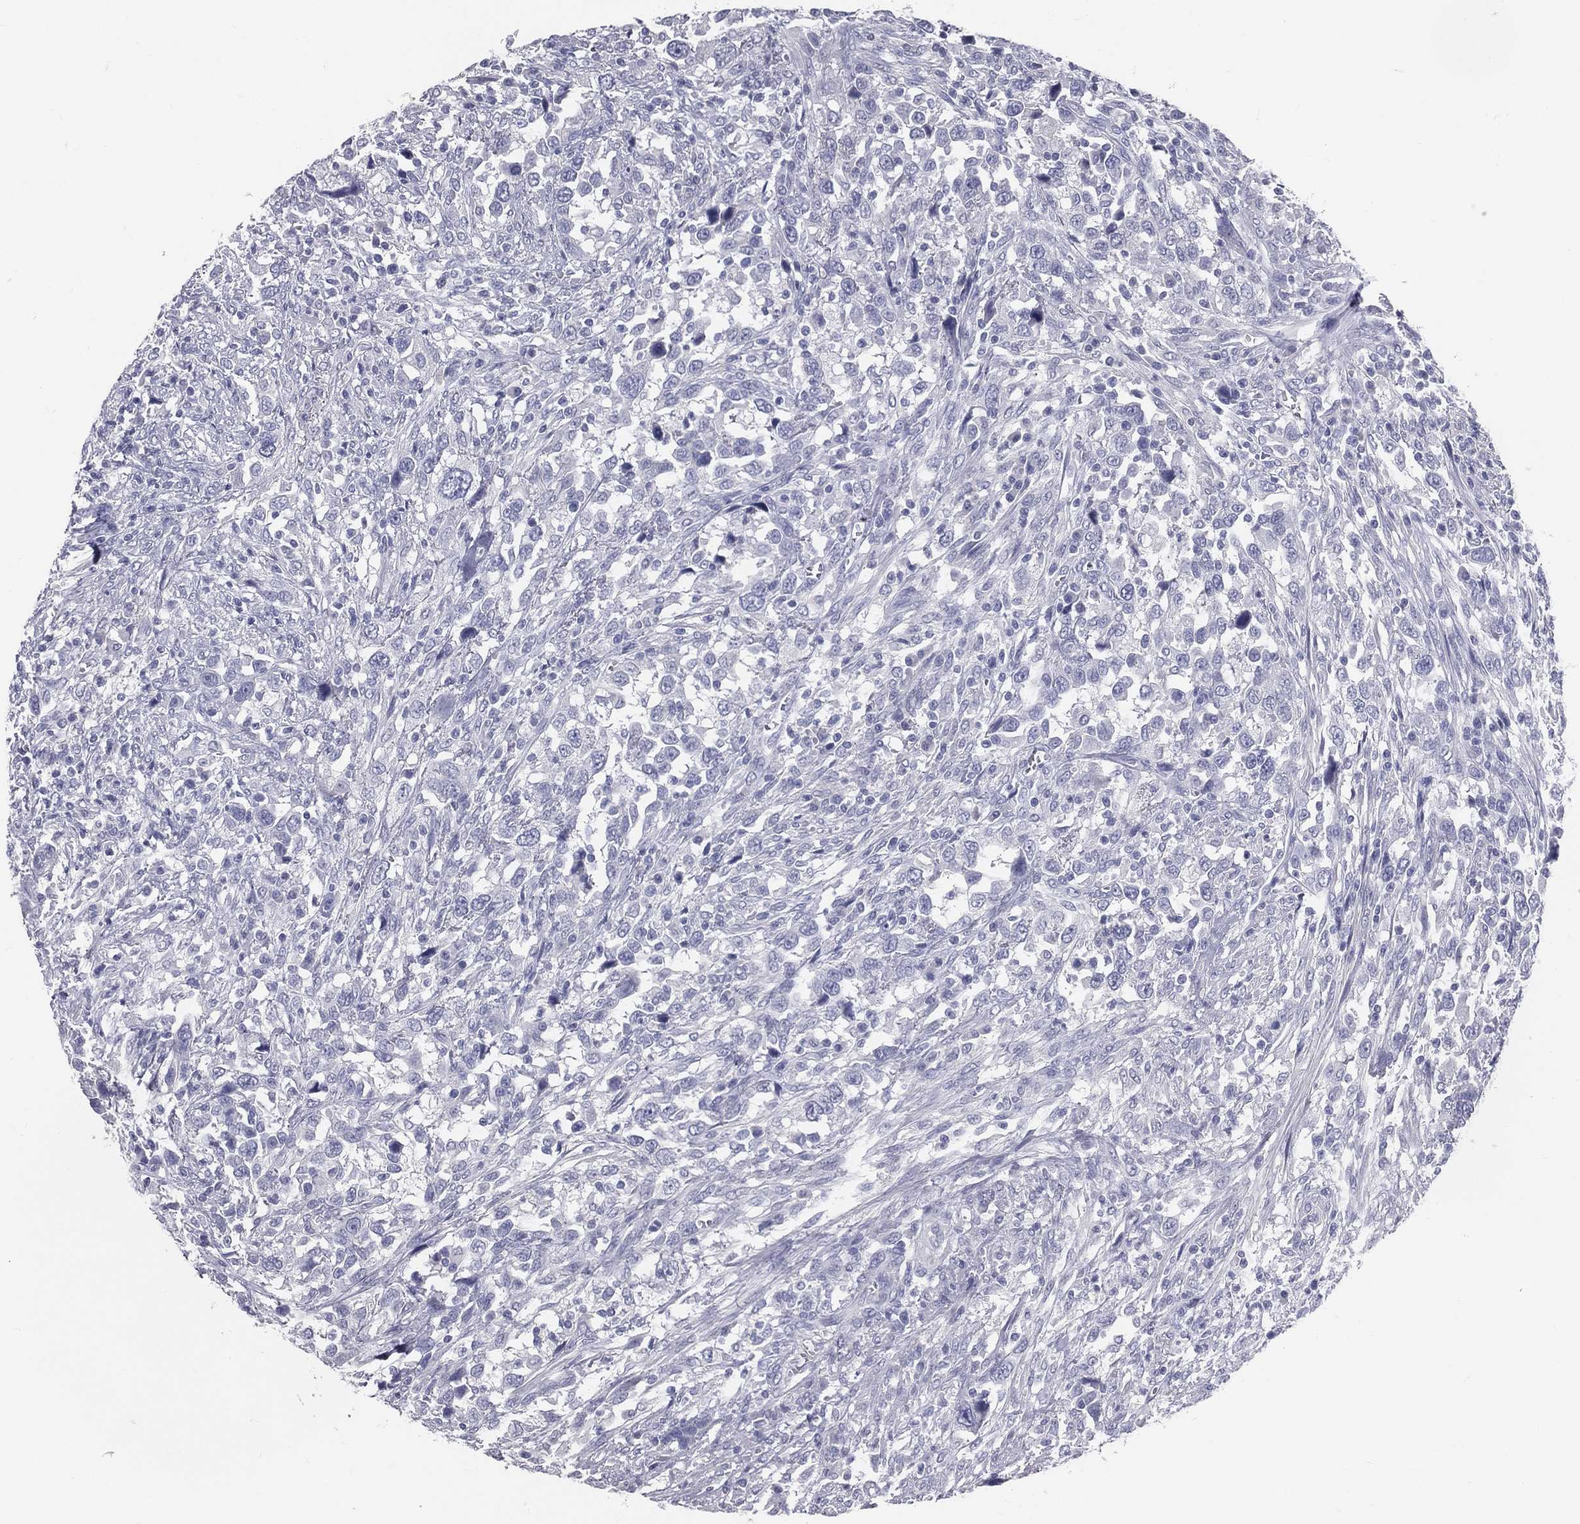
{"staining": {"intensity": "negative", "quantity": "none", "location": "none"}, "tissue": "urothelial cancer", "cell_type": "Tumor cells", "image_type": "cancer", "snomed": [{"axis": "morphology", "description": "Urothelial carcinoma, NOS"}, {"axis": "morphology", "description": "Urothelial carcinoma, High grade"}, {"axis": "topography", "description": "Urinary bladder"}], "caption": "A micrograph of human urothelial cancer is negative for staining in tumor cells. Nuclei are stained in blue.", "gene": "TFPI2", "patient": {"sex": "female", "age": 64}}